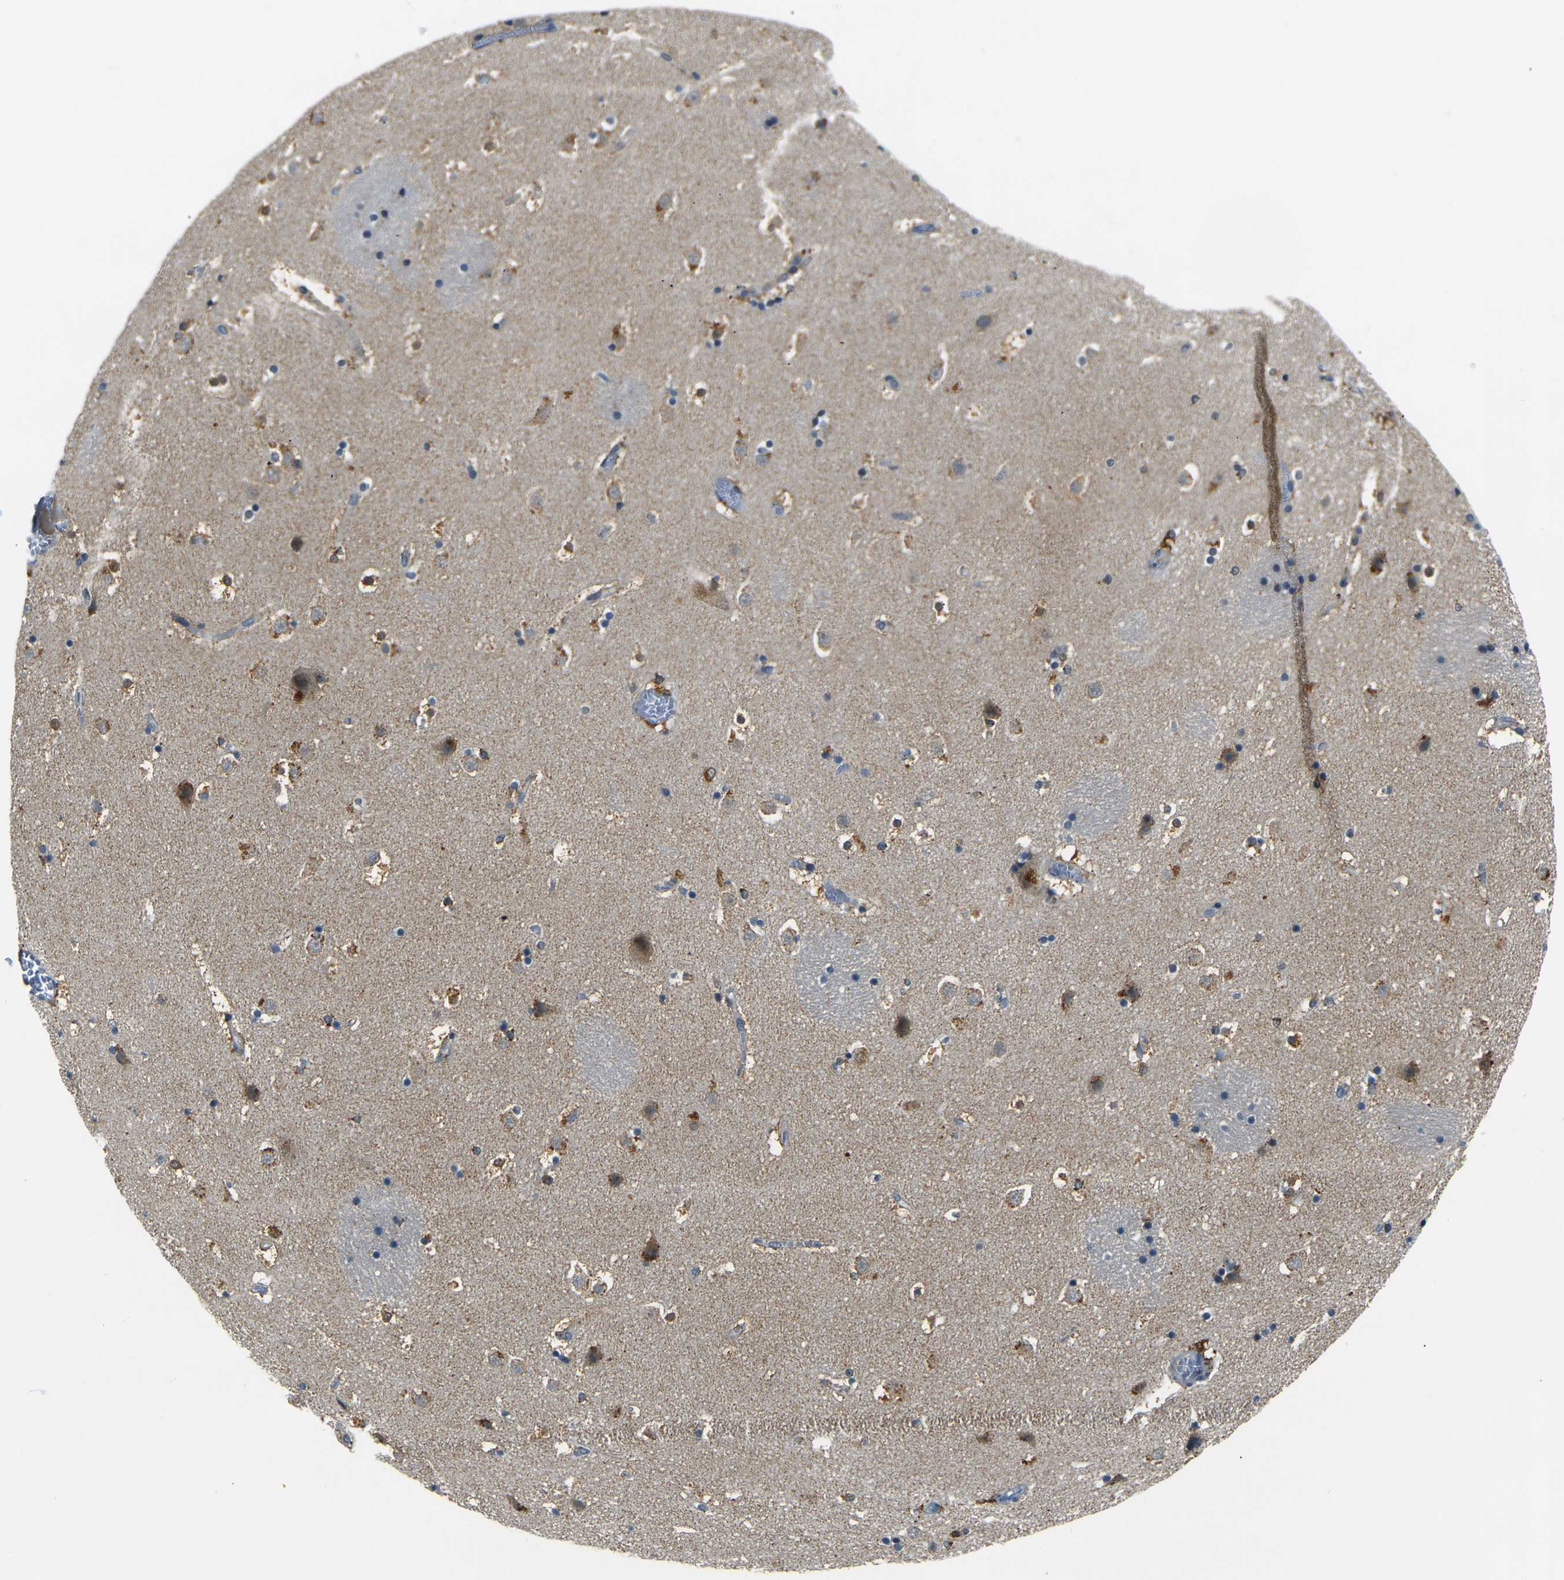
{"staining": {"intensity": "moderate", "quantity": "25%-75%", "location": "cytoplasmic/membranous"}, "tissue": "caudate", "cell_type": "Glial cells", "image_type": "normal", "snomed": [{"axis": "morphology", "description": "Normal tissue, NOS"}, {"axis": "topography", "description": "Lateral ventricle wall"}], "caption": "Caudate stained with a brown dye displays moderate cytoplasmic/membranous positive positivity in about 25%-75% of glial cells.", "gene": "PIGL", "patient": {"sex": "male", "age": 45}}